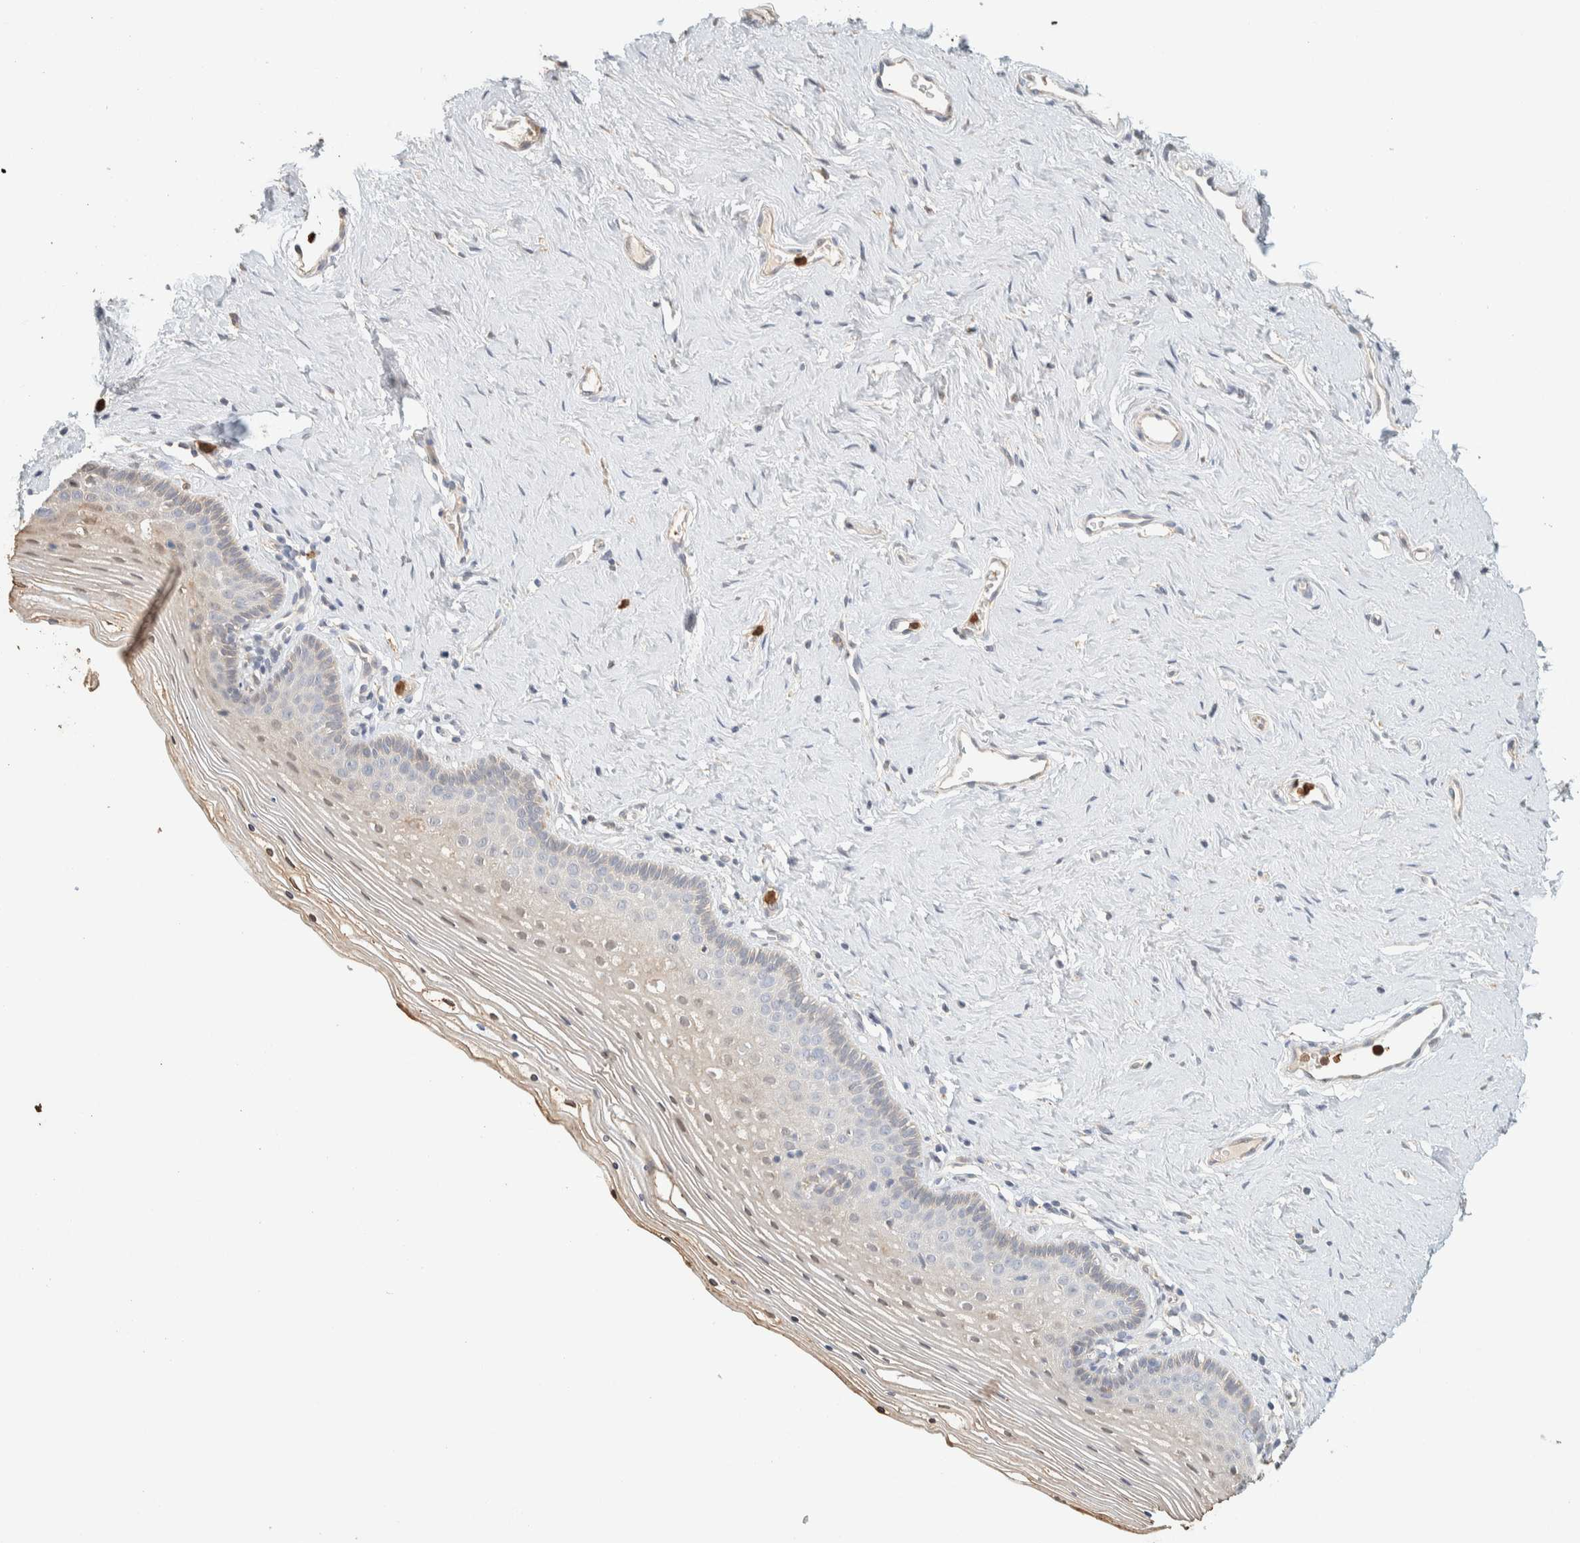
{"staining": {"intensity": "weak", "quantity": "<25%", "location": "nuclear"}, "tissue": "vagina", "cell_type": "Squamous epithelial cells", "image_type": "normal", "snomed": [{"axis": "morphology", "description": "Normal tissue, NOS"}, {"axis": "topography", "description": "Vagina"}], "caption": "Immunohistochemical staining of benign vagina shows no significant expression in squamous epithelial cells. The staining was performed using DAB (3,3'-diaminobenzidine) to visualize the protein expression in brown, while the nuclei were stained in blue with hematoxylin (Magnification: 20x).", "gene": "TTC3", "patient": {"sex": "female", "age": 32}}